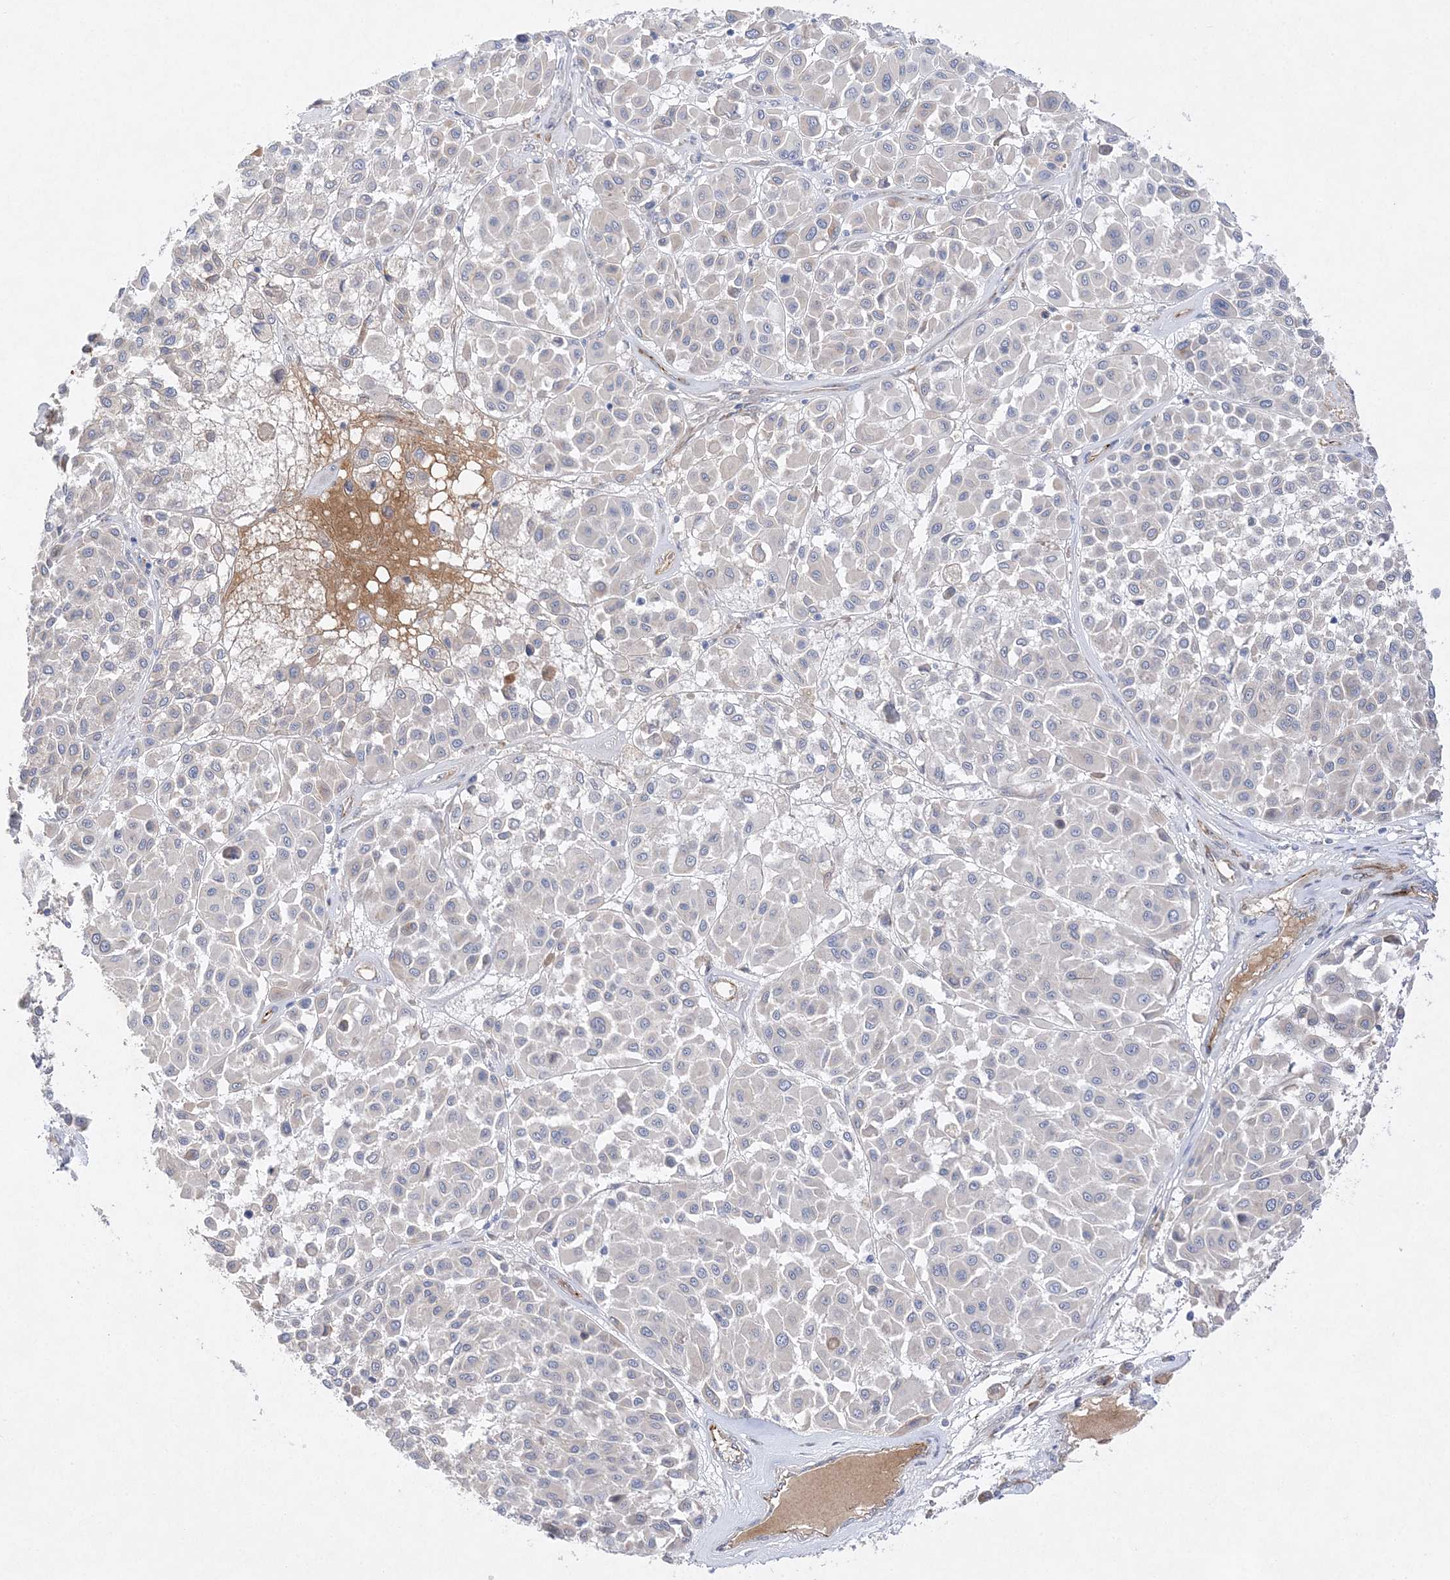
{"staining": {"intensity": "negative", "quantity": "none", "location": "none"}, "tissue": "melanoma", "cell_type": "Tumor cells", "image_type": "cancer", "snomed": [{"axis": "morphology", "description": "Malignant melanoma, Metastatic site"}, {"axis": "topography", "description": "Soft tissue"}], "caption": "The immunohistochemistry histopathology image has no significant positivity in tumor cells of melanoma tissue.", "gene": "TMEM132B", "patient": {"sex": "male", "age": 41}}